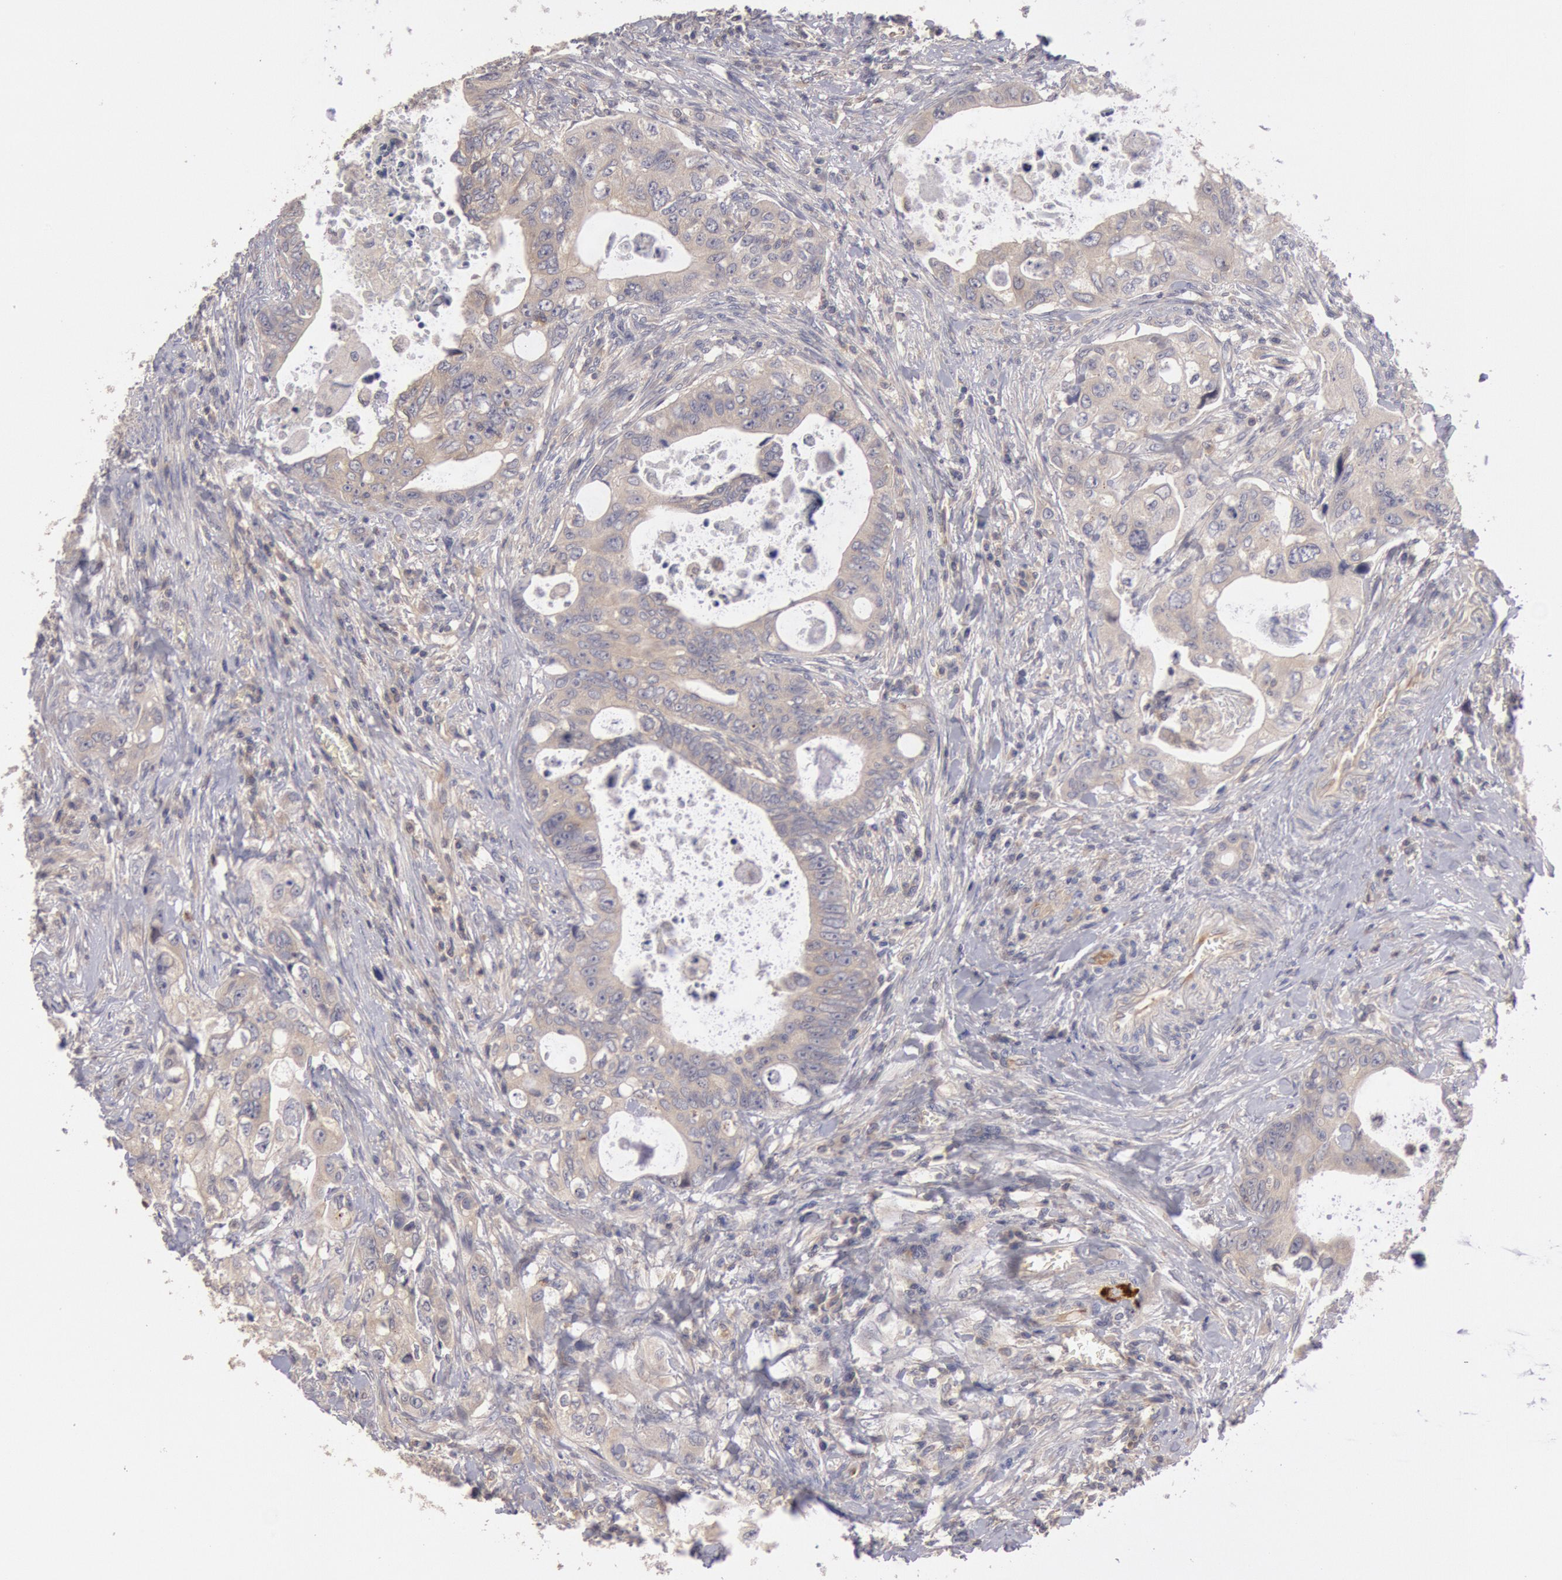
{"staining": {"intensity": "weak", "quantity": ">75%", "location": "cytoplasmic/membranous"}, "tissue": "colorectal cancer", "cell_type": "Tumor cells", "image_type": "cancer", "snomed": [{"axis": "morphology", "description": "Adenocarcinoma, NOS"}, {"axis": "topography", "description": "Rectum"}], "caption": "About >75% of tumor cells in colorectal cancer (adenocarcinoma) show weak cytoplasmic/membranous protein staining as visualized by brown immunohistochemical staining.", "gene": "PIK3R1", "patient": {"sex": "female", "age": 57}}